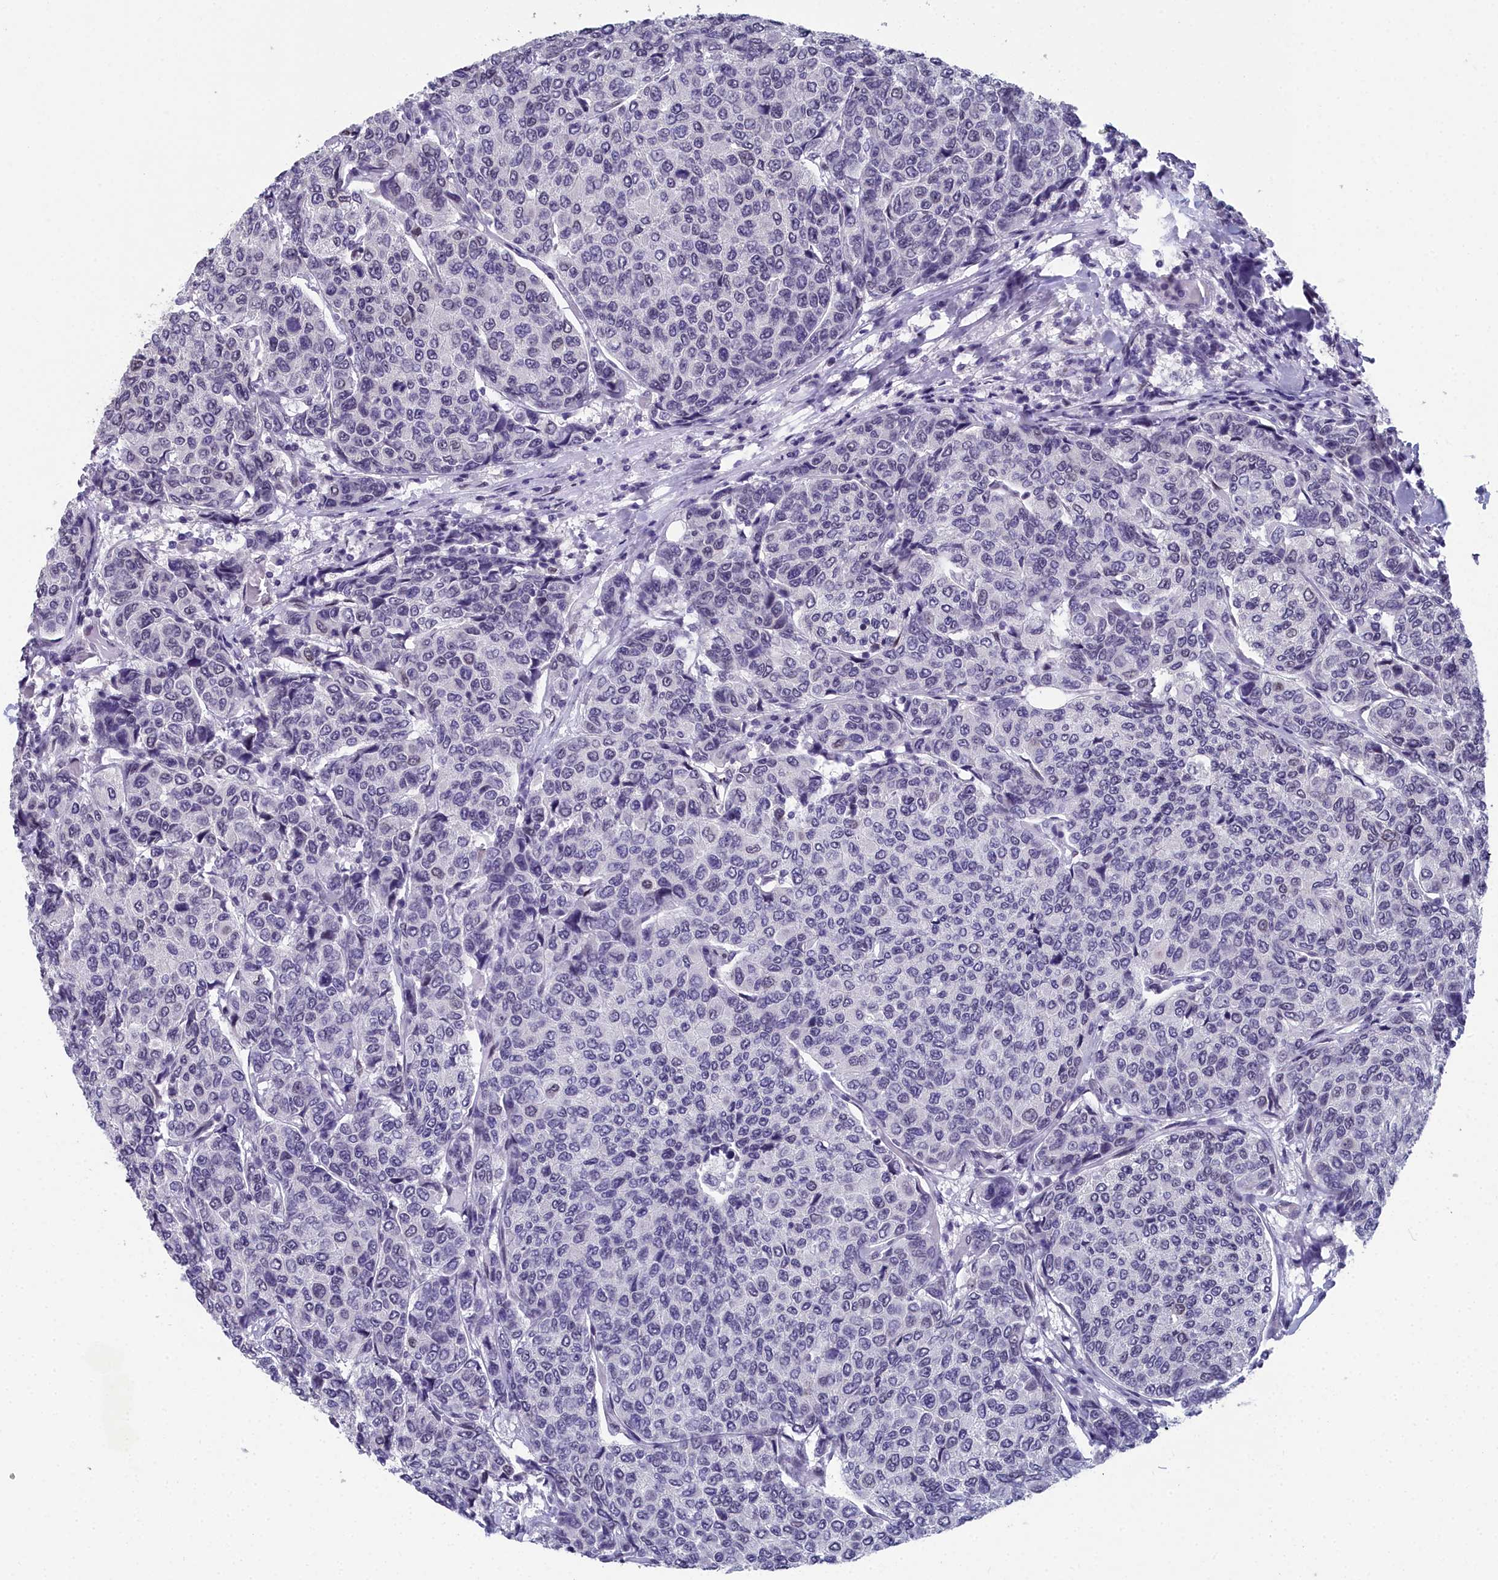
{"staining": {"intensity": "negative", "quantity": "none", "location": "none"}, "tissue": "breast cancer", "cell_type": "Tumor cells", "image_type": "cancer", "snomed": [{"axis": "morphology", "description": "Duct carcinoma"}, {"axis": "topography", "description": "Breast"}], "caption": "This is a image of immunohistochemistry (IHC) staining of breast intraductal carcinoma, which shows no staining in tumor cells.", "gene": "CCDC97", "patient": {"sex": "female", "age": 55}}